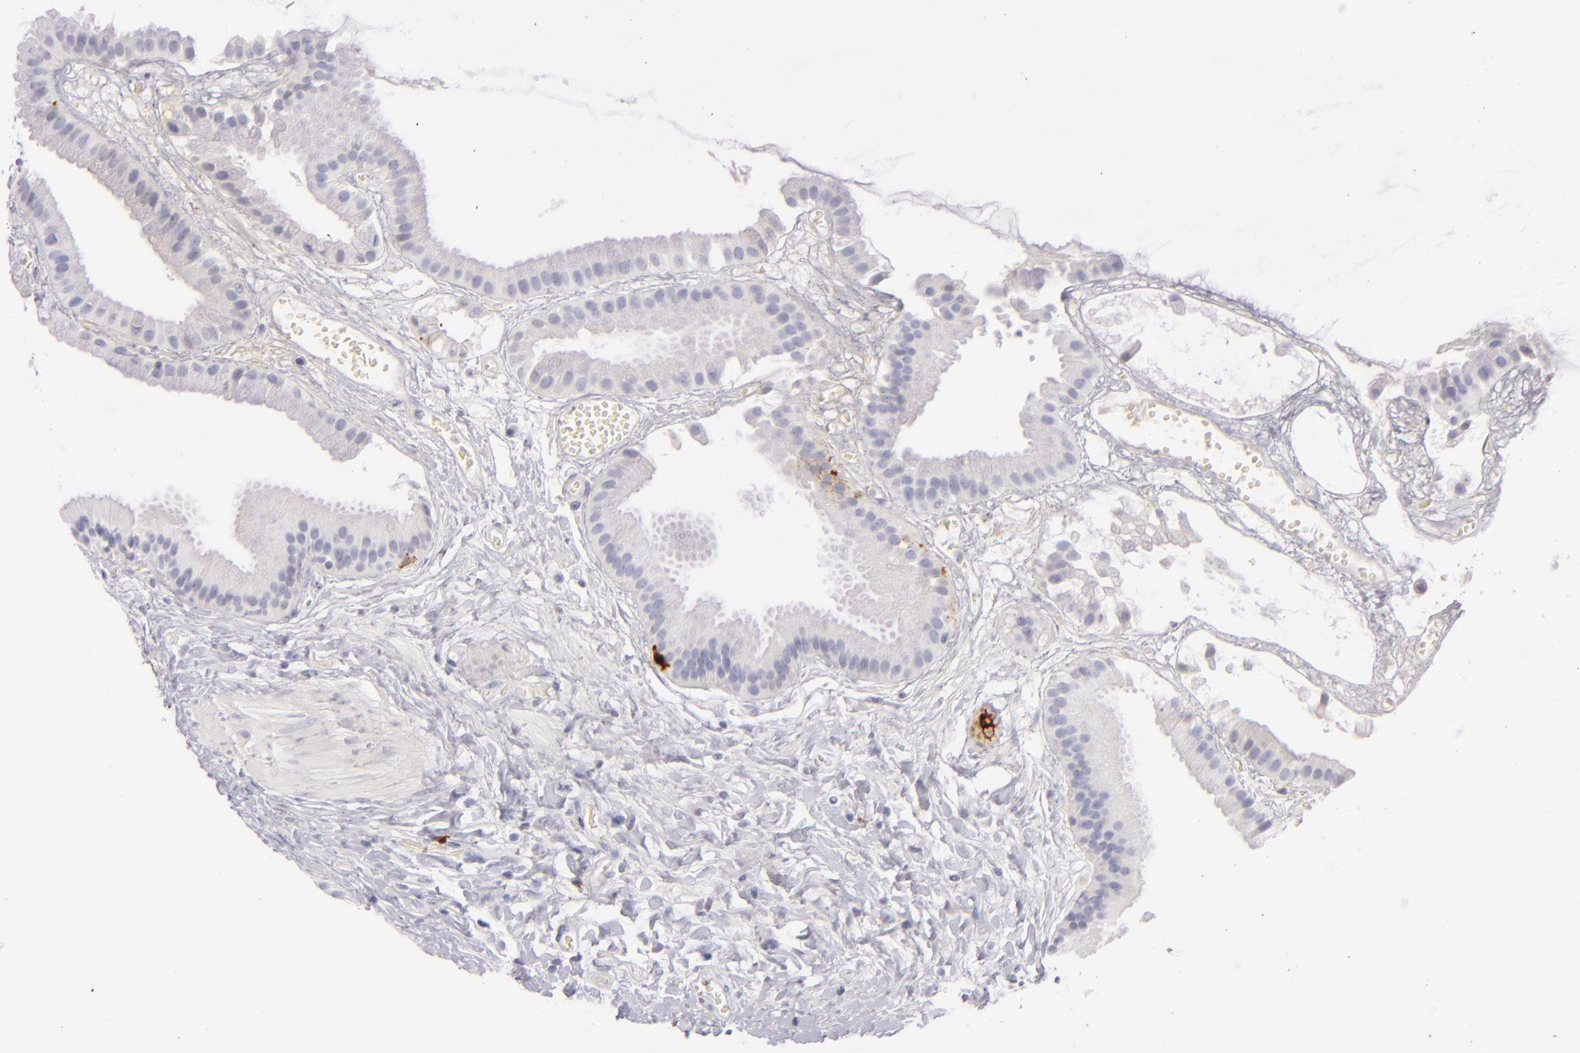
{"staining": {"intensity": "negative", "quantity": "none", "location": "none"}, "tissue": "gallbladder", "cell_type": "Glandular cells", "image_type": "normal", "snomed": [{"axis": "morphology", "description": "Normal tissue, NOS"}, {"axis": "topography", "description": "Gallbladder"}], "caption": "This is an immunohistochemistry (IHC) image of benign gallbladder. There is no staining in glandular cells.", "gene": "CD207", "patient": {"sex": "female", "age": 63}}